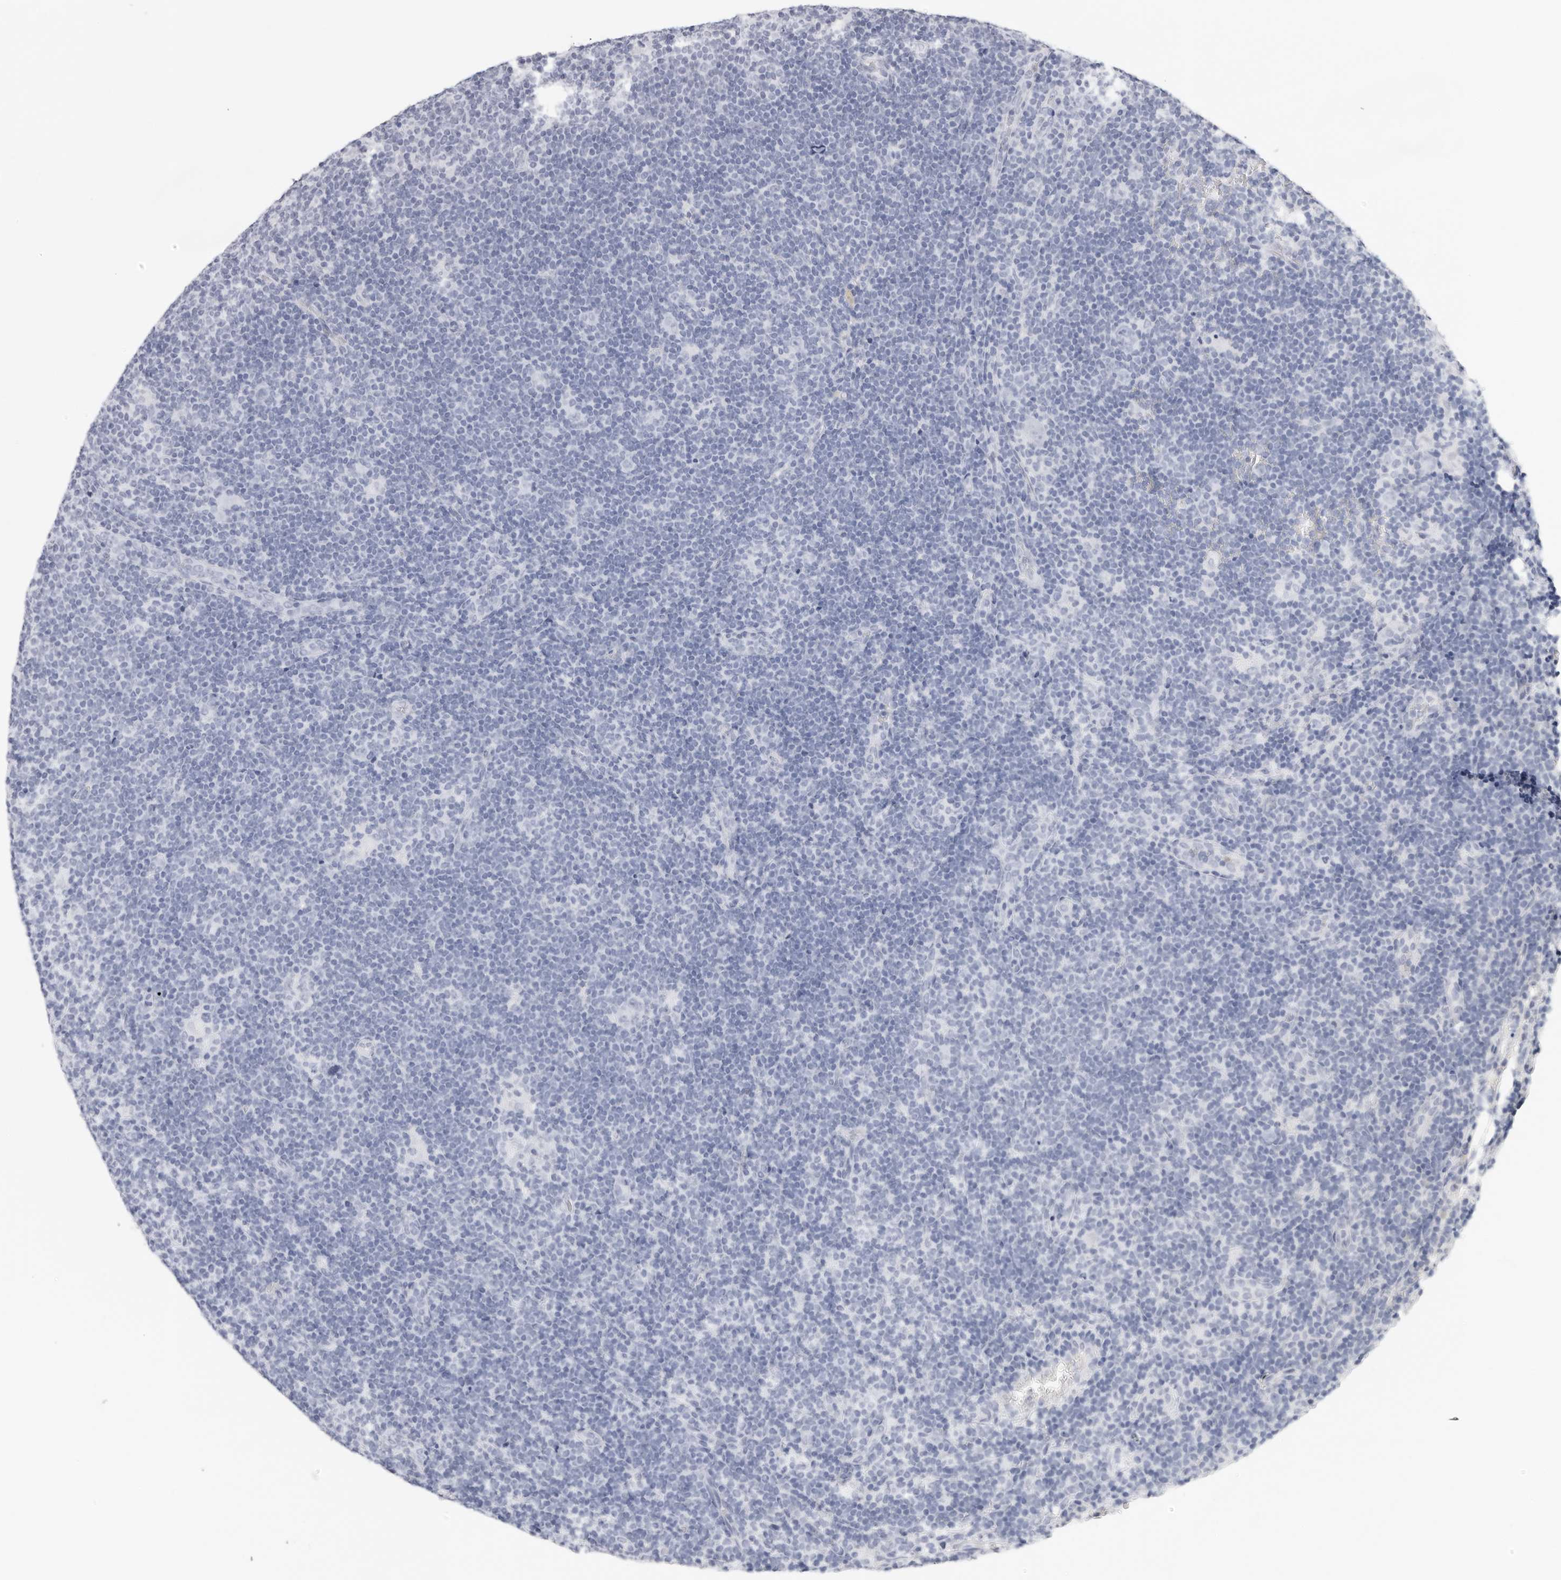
{"staining": {"intensity": "negative", "quantity": "none", "location": "none"}, "tissue": "lymphoma", "cell_type": "Tumor cells", "image_type": "cancer", "snomed": [{"axis": "morphology", "description": "Hodgkin's disease, NOS"}, {"axis": "topography", "description": "Lymph node"}], "caption": "The histopathology image shows no significant expression in tumor cells of Hodgkin's disease.", "gene": "AGMAT", "patient": {"sex": "female", "age": 57}}